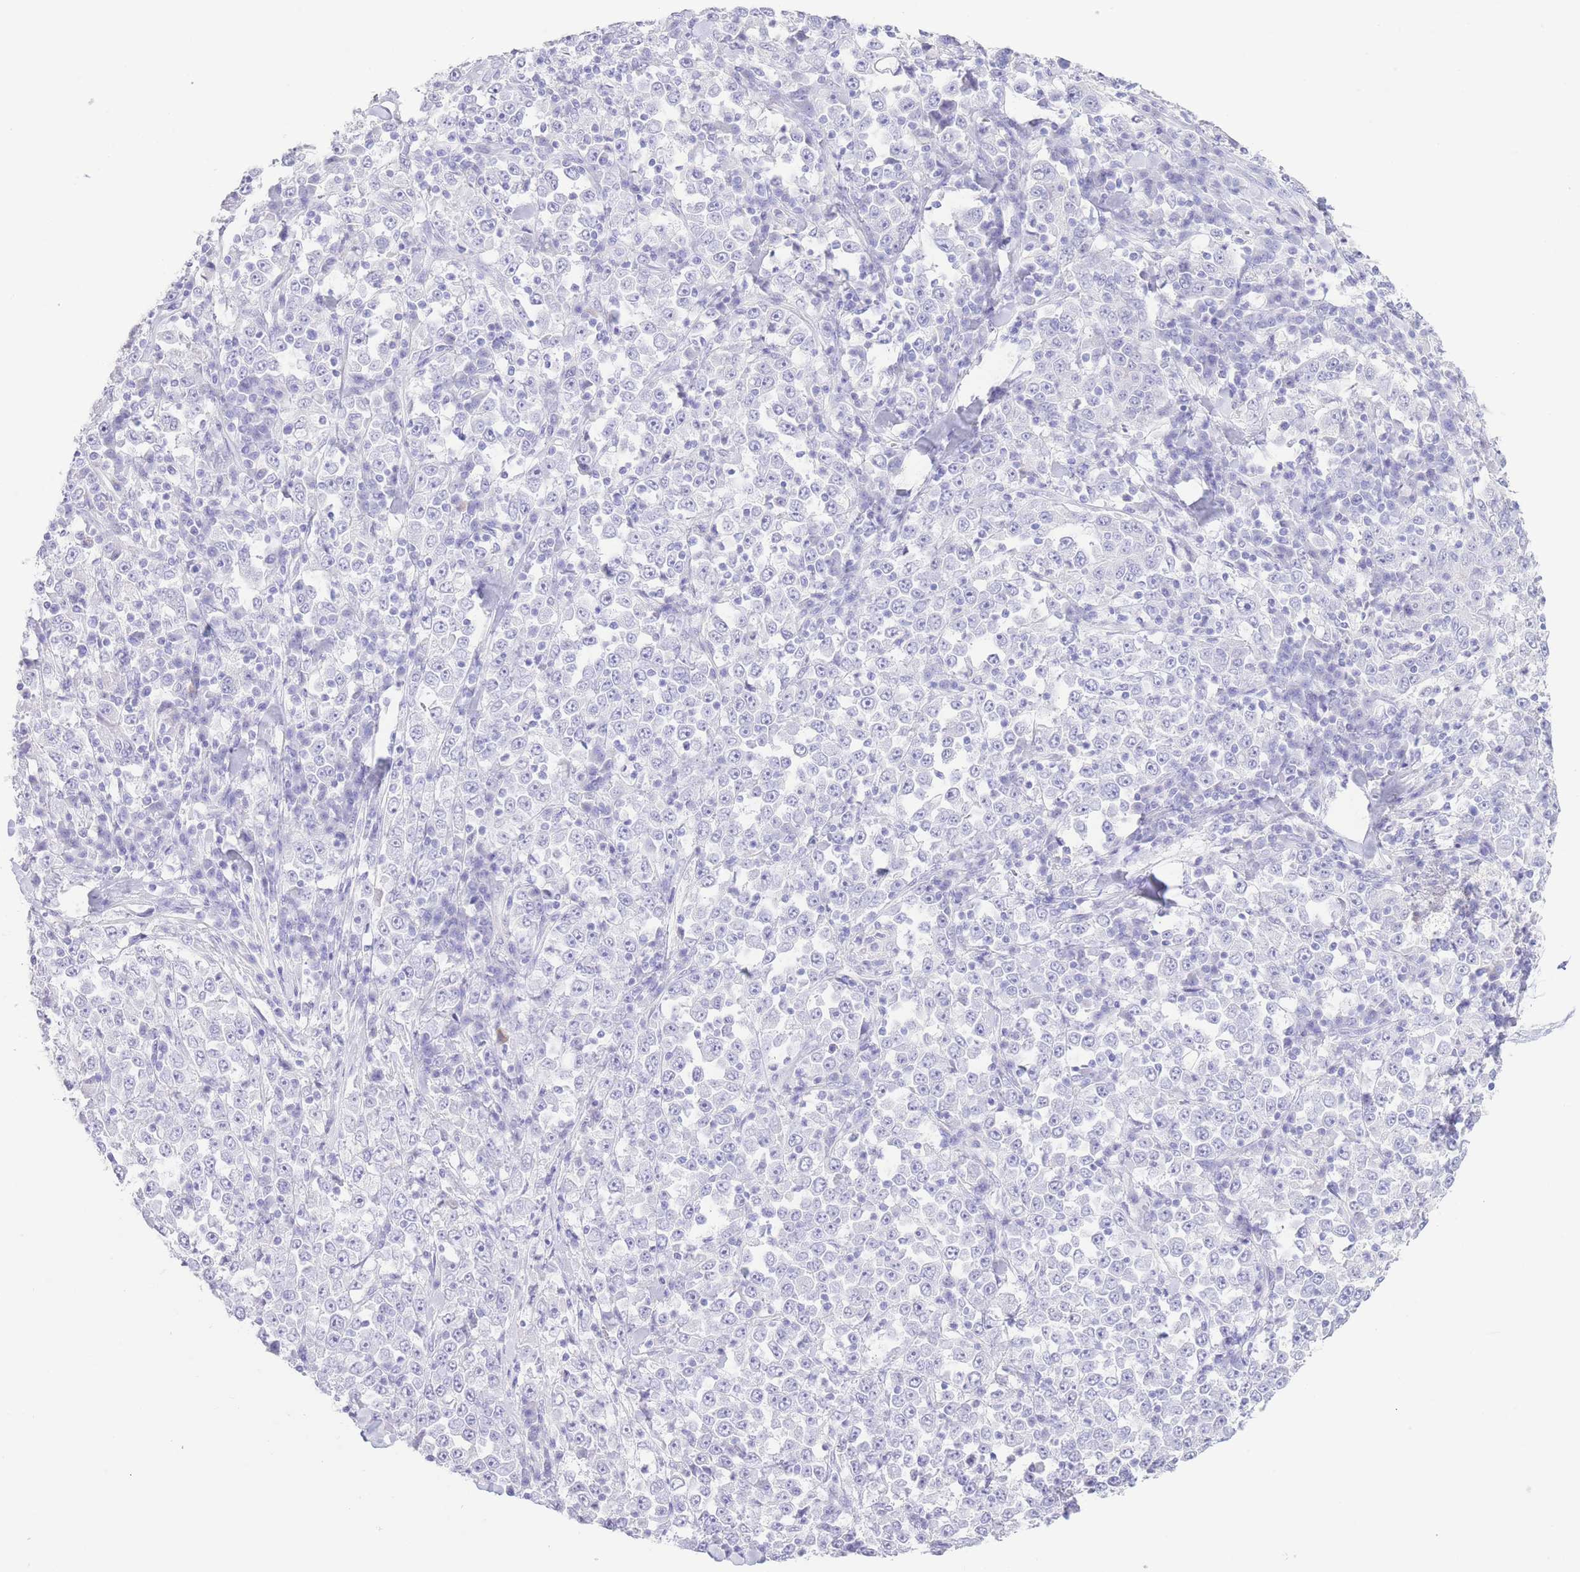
{"staining": {"intensity": "negative", "quantity": "none", "location": "none"}, "tissue": "stomach cancer", "cell_type": "Tumor cells", "image_type": "cancer", "snomed": [{"axis": "morphology", "description": "Normal tissue, NOS"}, {"axis": "morphology", "description": "Adenocarcinoma, NOS"}, {"axis": "topography", "description": "Stomach, upper"}, {"axis": "topography", "description": "Stomach"}], "caption": "Stomach cancer (adenocarcinoma) was stained to show a protein in brown. There is no significant expression in tumor cells. (Immunohistochemistry (ihc), brightfield microscopy, high magnification).", "gene": "PKLR", "patient": {"sex": "male", "age": 59}}